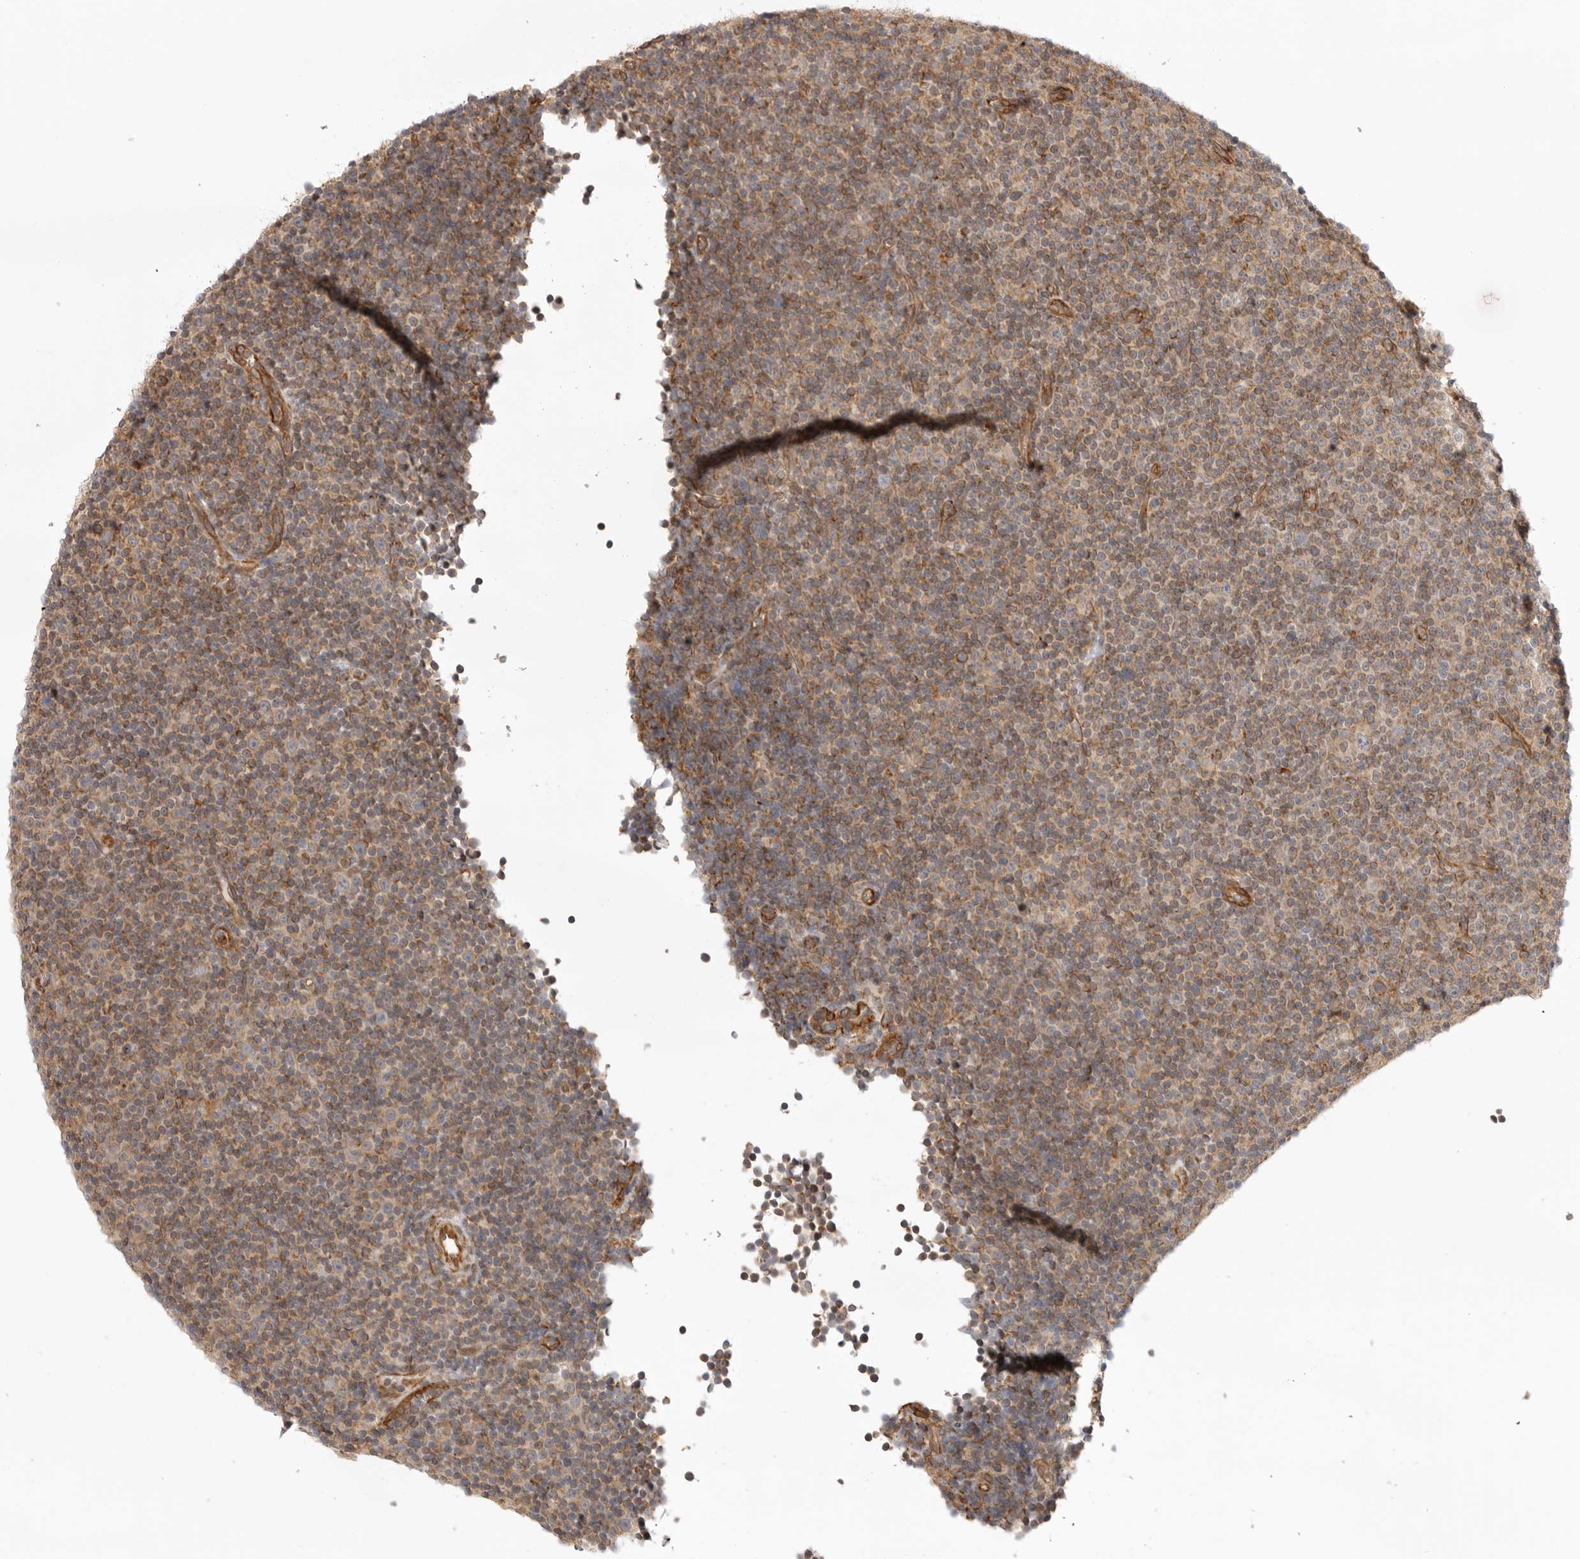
{"staining": {"intensity": "moderate", "quantity": "<25%", "location": "cytoplasmic/membranous"}, "tissue": "lymphoma", "cell_type": "Tumor cells", "image_type": "cancer", "snomed": [{"axis": "morphology", "description": "Malignant lymphoma, non-Hodgkin's type, Low grade"}, {"axis": "topography", "description": "Lymph node"}], "caption": "Immunohistochemistry (DAB) staining of lymphoma shows moderate cytoplasmic/membranous protein expression in approximately <25% of tumor cells.", "gene": "ATOH7", "patient": {"sex": "female", "age": 67}}